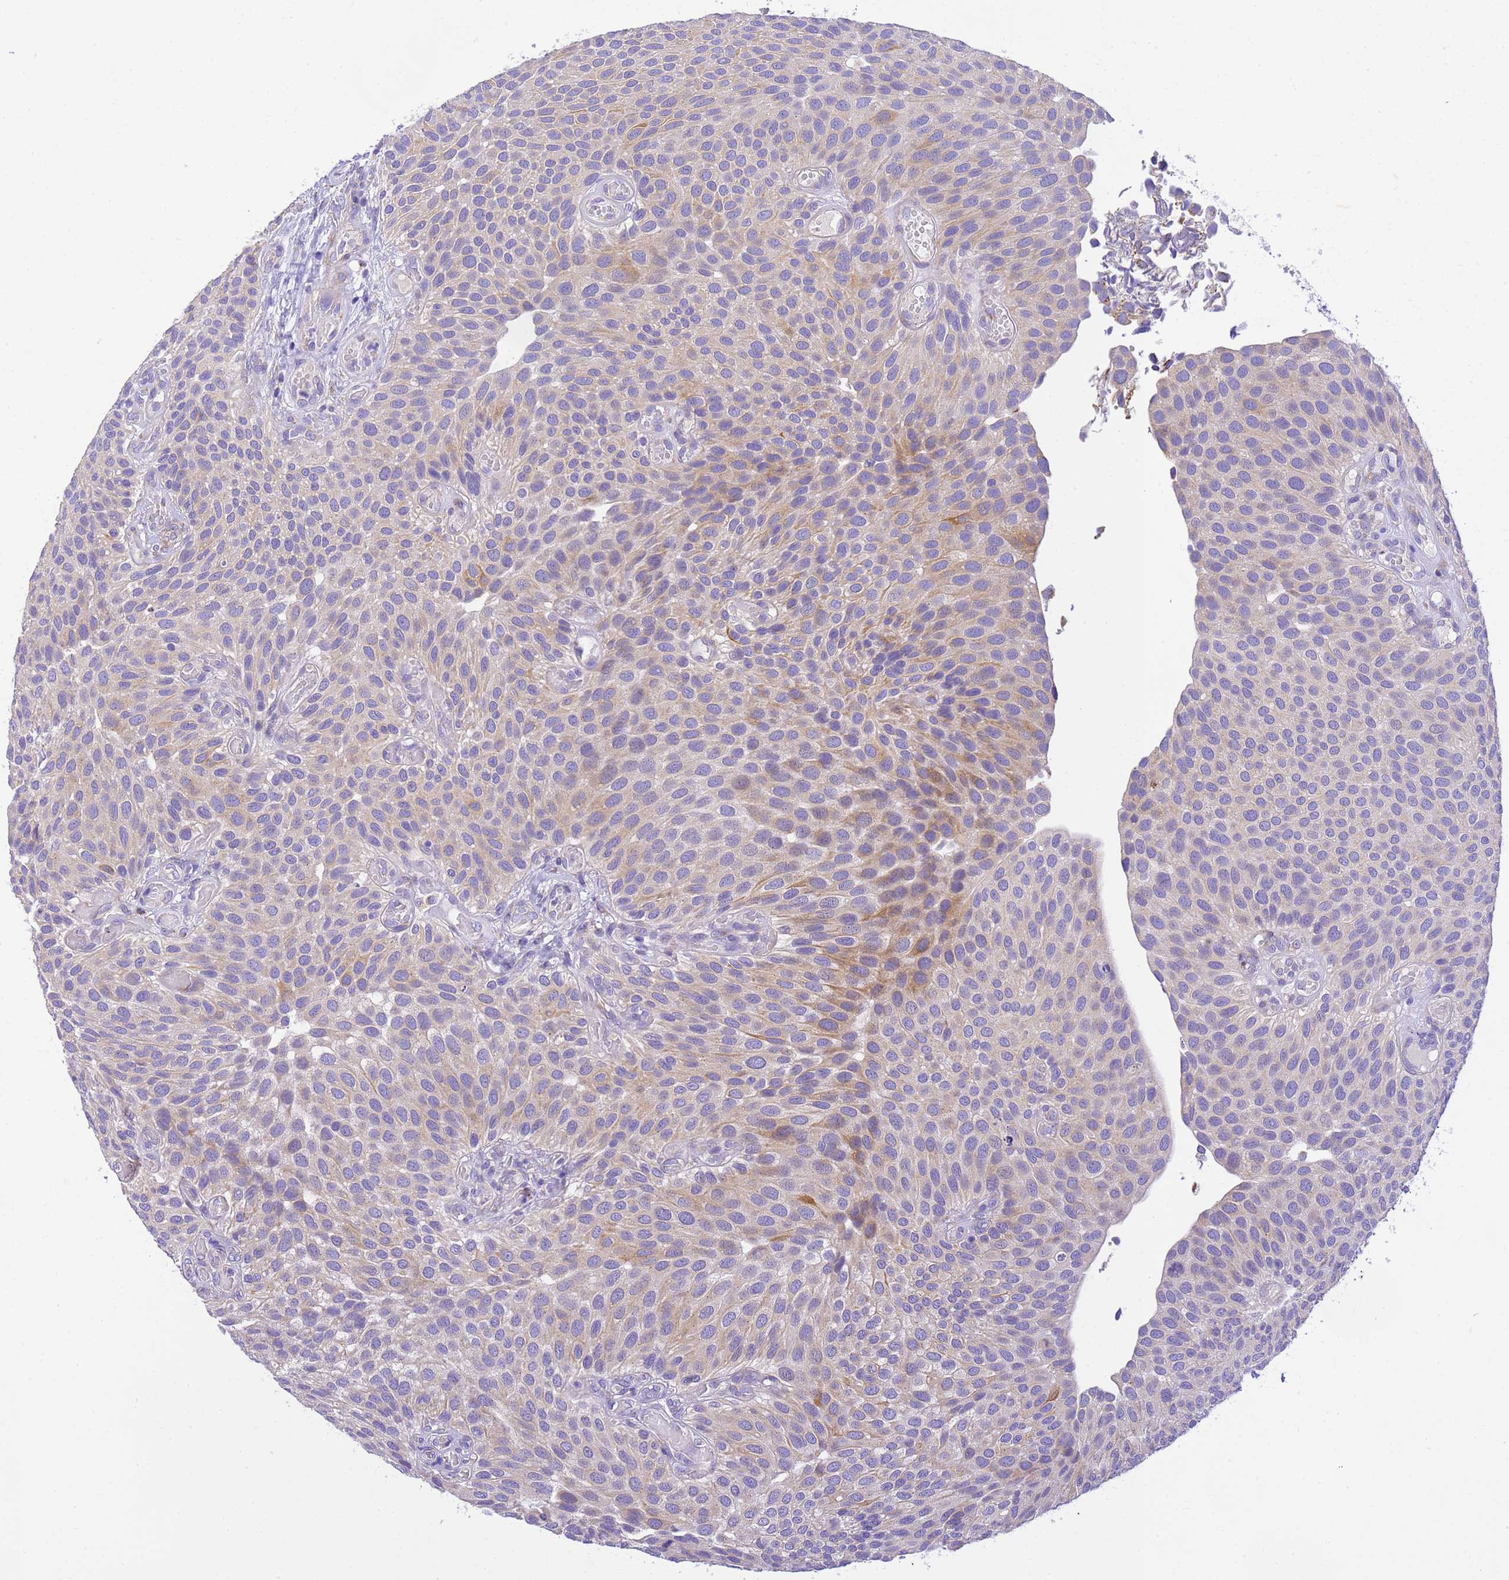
{"staining": {"intensity": "moderate", "quantity": "<25%", "location": "cytoplasmic/membranous"}, "tissue": "urothelial cancer", "cell_type": "Tumor cells", "image_type": "cancer", "snomed": [{"axis": "morphology", "description": "Urothelial carcinoma, Low grade"}, {"axis": "topography", "description": "Urinary bladder"}], "caption": "Low-grade urothelial carcinoma was stained to show a protein in brown. There is low levels of moderate cytoplasmic/membranous staining in approximately <25% of tumor cells. The protein is stained brown, and the nuclei are stained in blue (DAB IHC with brightfield microscopy, high magnification).", "gene": "RHBDD3", "patient": {"sex": "male", "age": 89}}